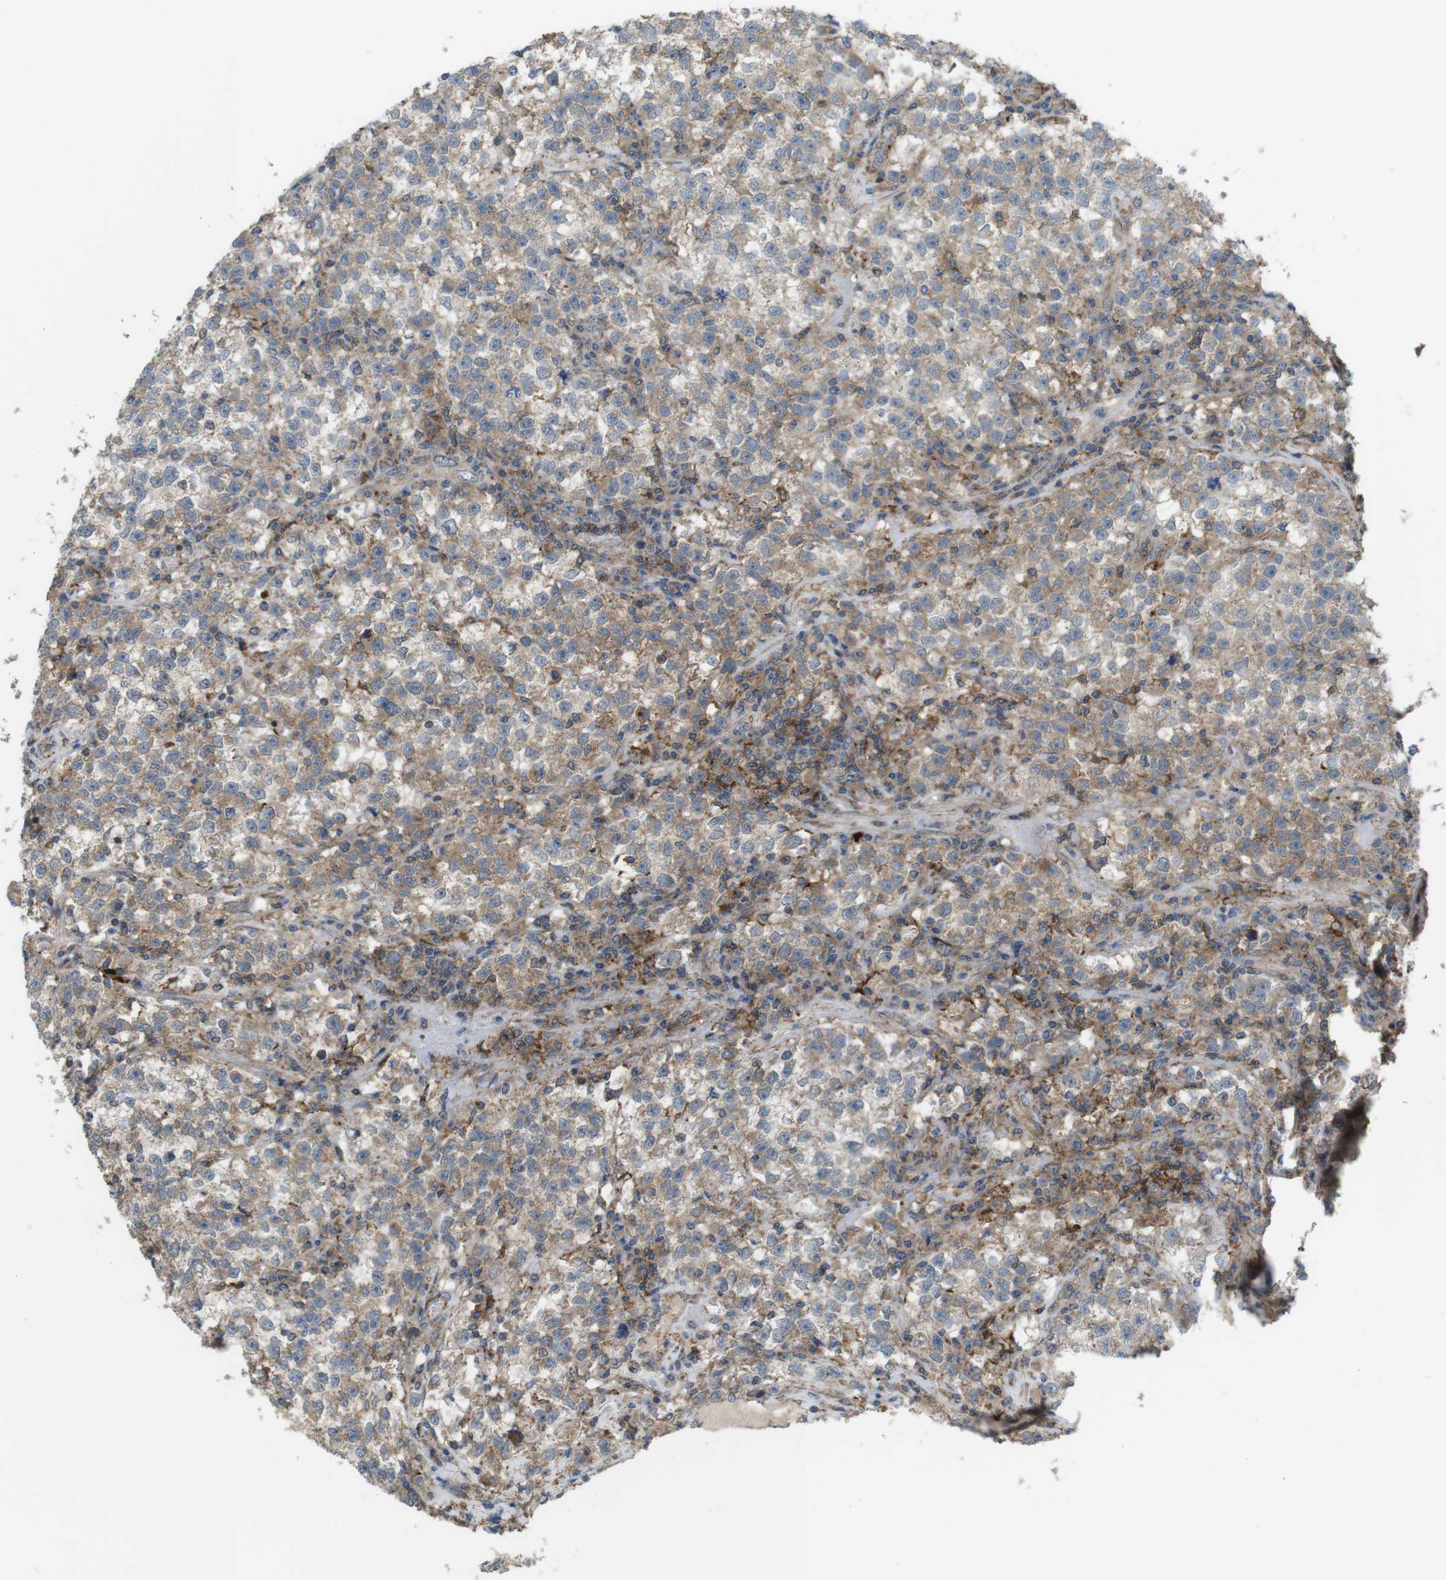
{"staining": {"intensity": "weak", "quantity": ">75%", "location": "cytoplasmic/membranous"}, "tissue": "testis cancer", "cell_type": "Tumor cells", "image_type": "cancer", "snomed": [{"axis": "morphology", "description": "Seminoma, NOS"}, {"axis": "topography", "description": "Testis"}], "caption": "Protein staining shows weak cytoplasmic/membranous staining in about >75% of tumor cells in seminoma (testis). (DAB (3,3'-diaminobenzidine) IHC, brown staining for protein, blue staining for nuclei).", "gene": "DDAH2", "patient": {"sex": "male", "age": 22}}